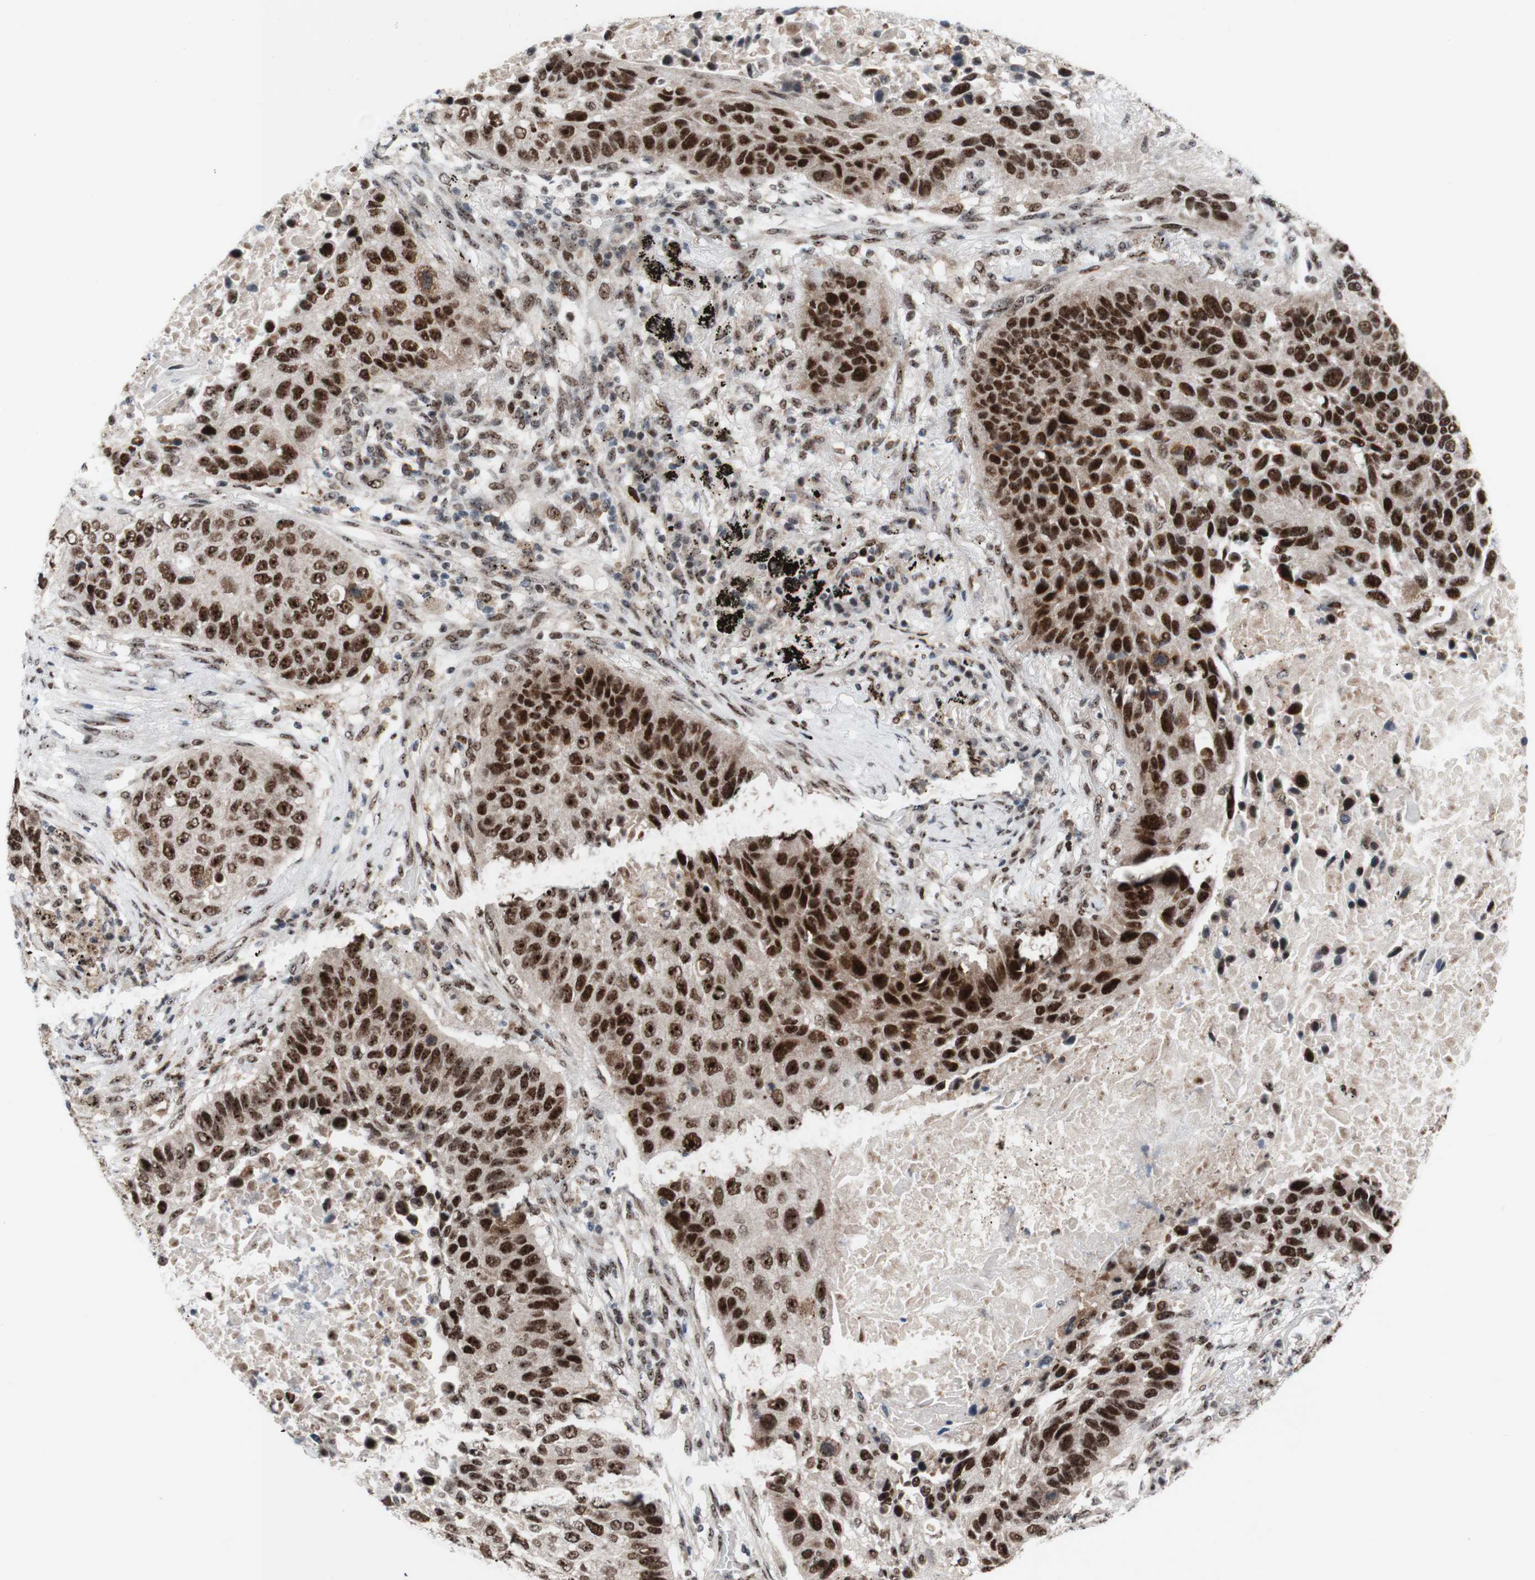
{"staining": {"intensity": "strong", "quantity": ">75%", "location": "nuclear"}, "tissue": "lung cancer", "cell_type": "Tumor cells", "image_type": "cancer", "snomed": [{"axis": "morphology", "description": "Squamous cell carcinoma, NOS"}, {"axis": "topography", "description": "Lung"}], "caption": "An image of human lung cancer stained for a protein exhibits strong nuclear brown staining in tumor cells.", "gene": "POLR1A", "patient": {"sex": "male", "age": 57}}